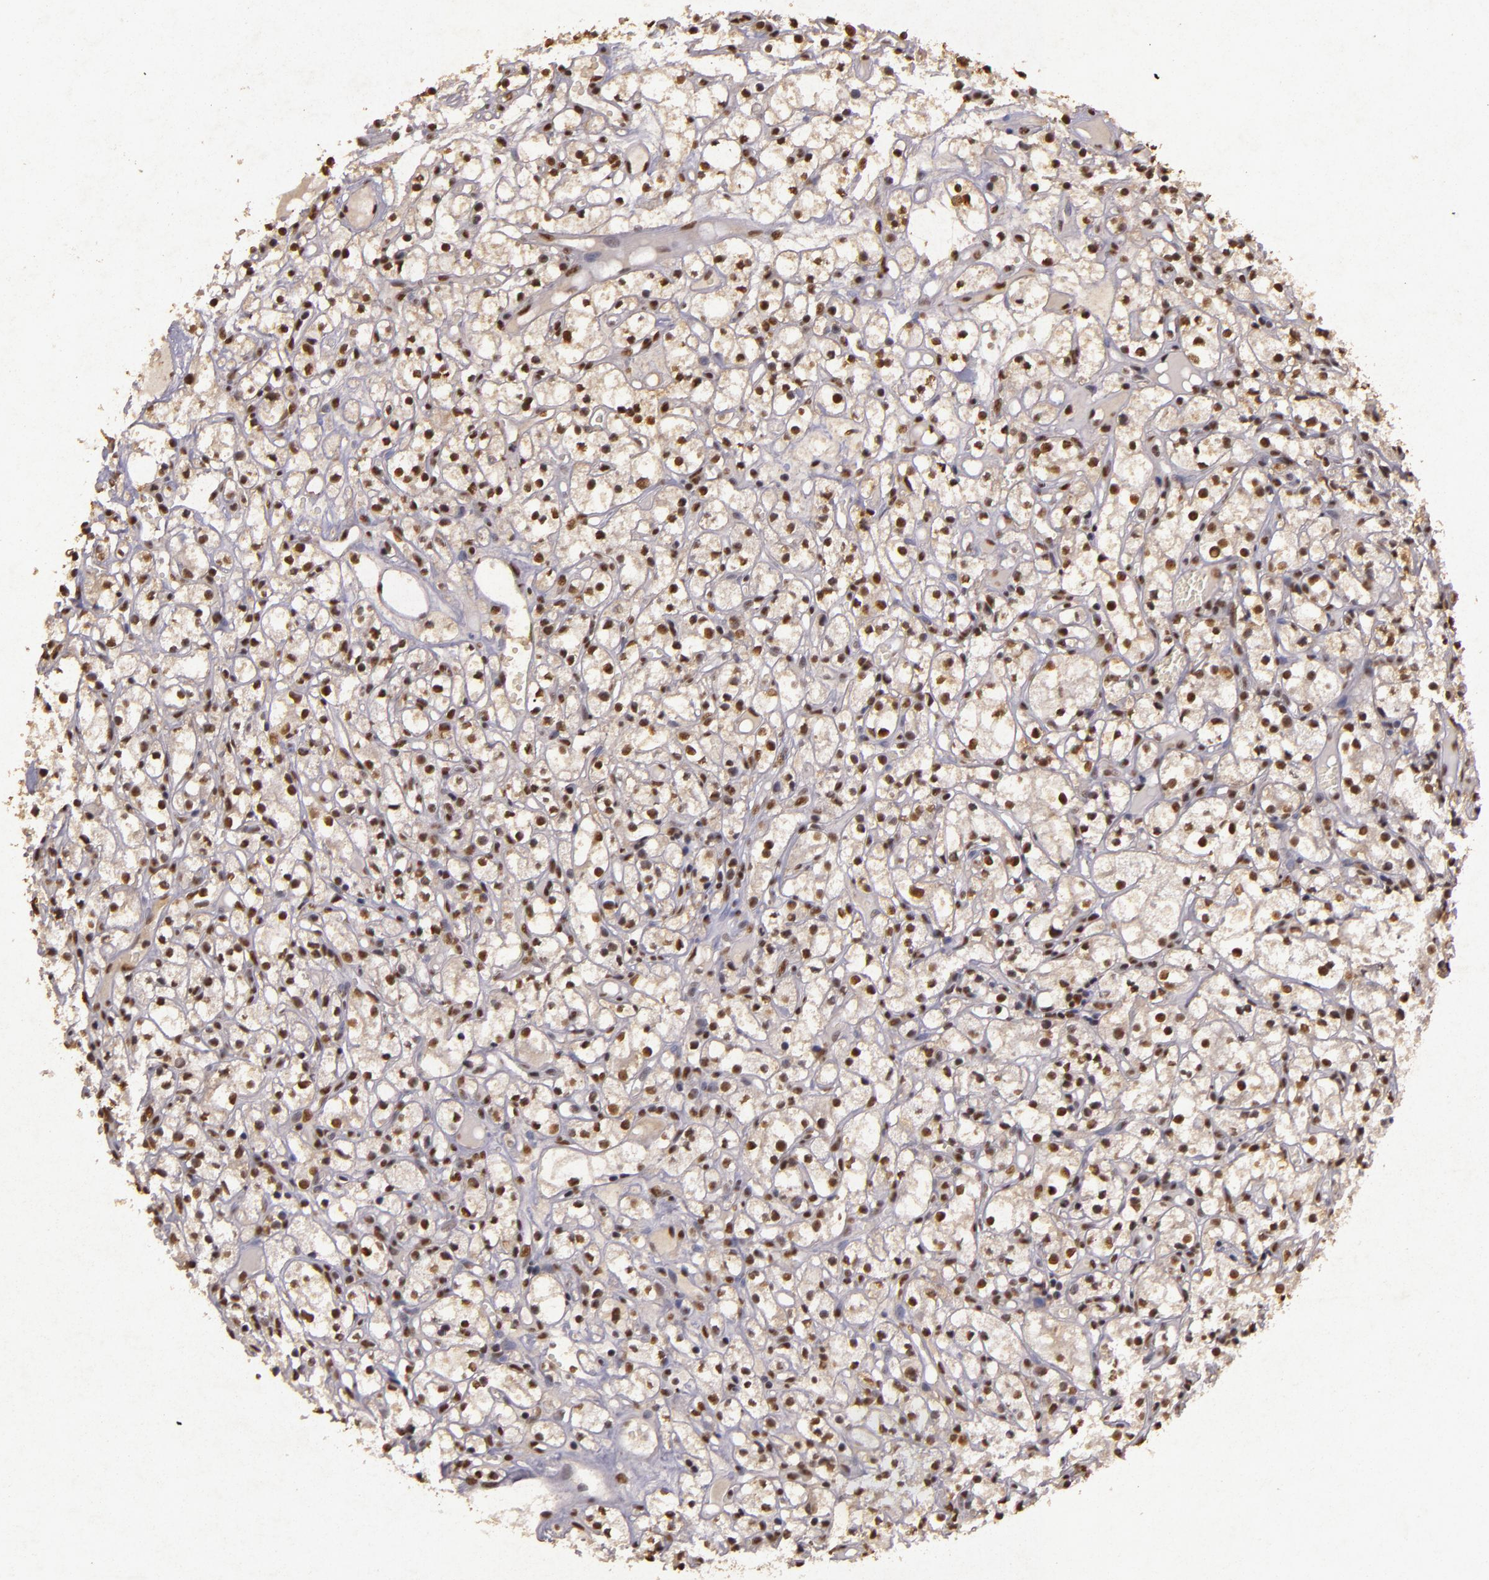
{"staining": {"intensity": "weak", "quantity": ">75%", "location": "nuclear"}, "tissue": "renal cancer", "cell_type": "Tumor cells", "image_type": "cancer", "snomed": [{"axis": "morphology", "description": "Adenocarcinoma, NOS"}, {"axis": "topography", "description": "Kidney"}], "caption": "This histopathology image reveals immunohistochemistry staining of adenocarcinoma (renal), with low weak nuclear expression in about >75% of tumor cells.", "gene": "CBX3", "patient": {"sex": "male", "age": 61}}